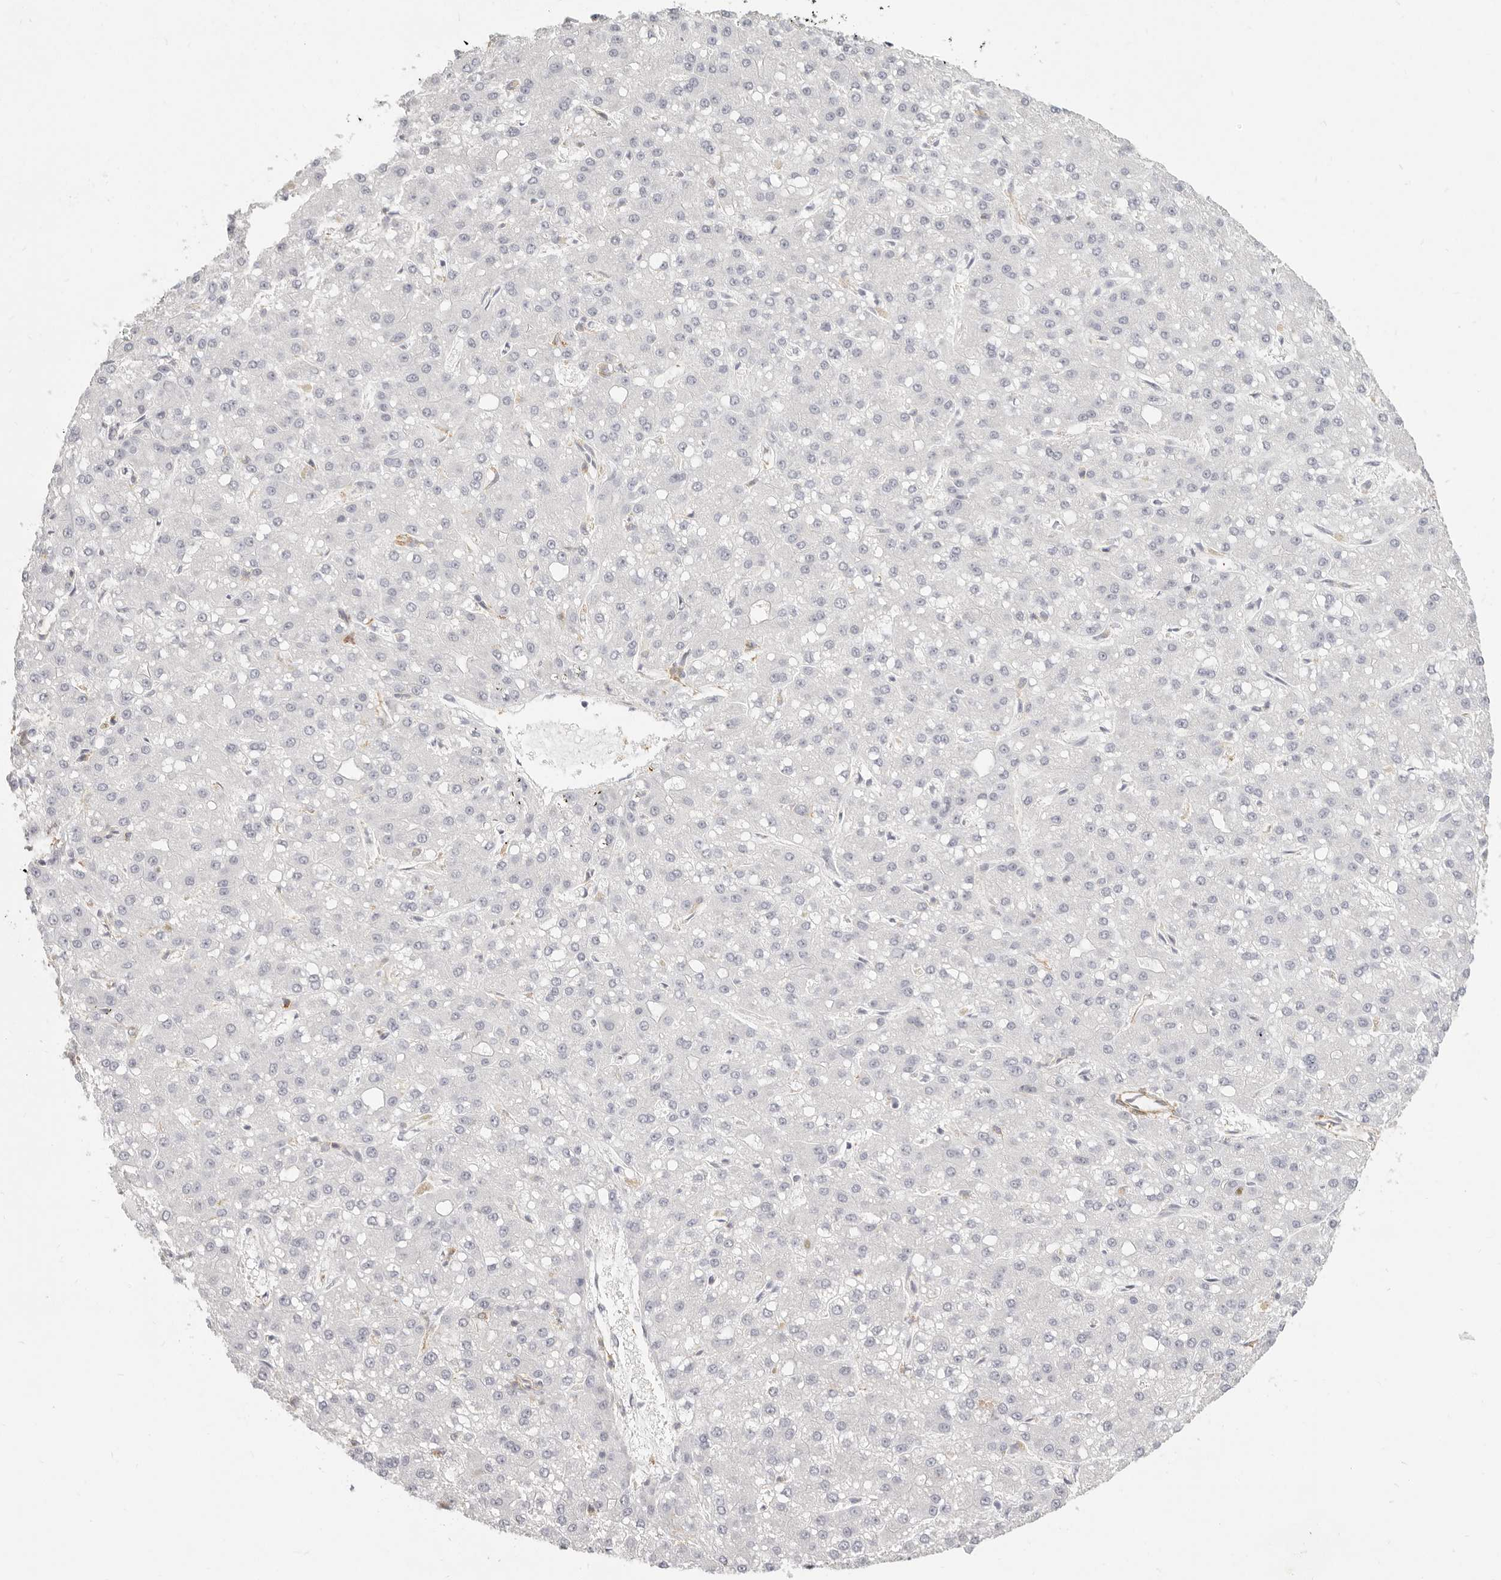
{"staining": {"intensity": "negative", "quantity": "none", "location": "none"}, "tissue": "liver cancer", "cell_type": "Tumor cells", "image_type": "cancer", "snomed": [{"axis": "morphology", "description": "Carcinoma, Hepatocellular, NOS"}, {"axis": "topography", "description": "Liver"}], "caption": "High power microscopy photomicrograph of an immunohistochemistry photomicrograph of liver hepatocellular carcinoma, revealing no significant staining in tumor cells.", "gene": "NIBAN1", "patient": {"sex": "male", "age": 67}}